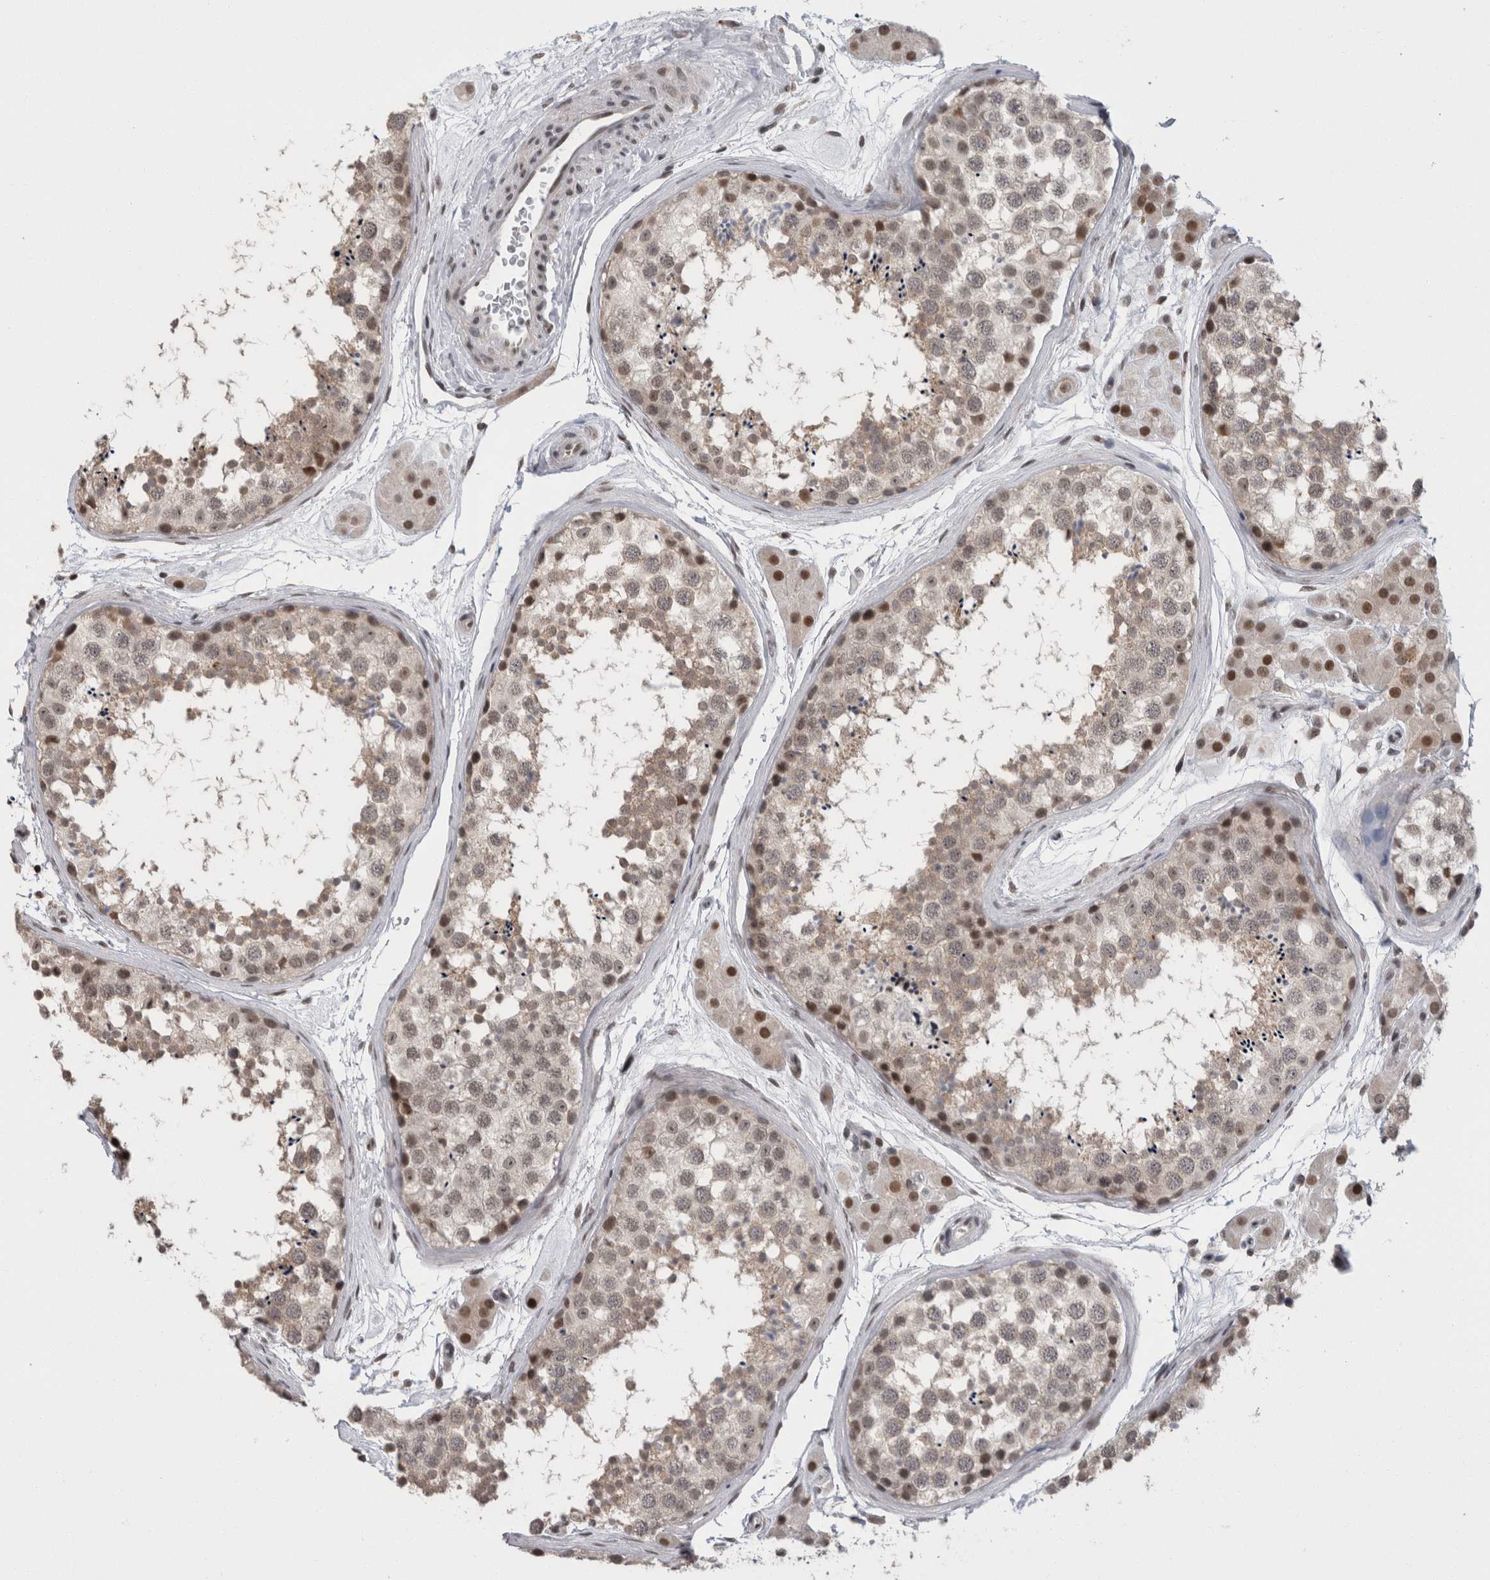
{"staining": {"intensity": "moderate", "quantity": "<25%", "location": "nuclear"}, "tissue": "testis", "cell_type": "Cells in seminiferous ducts", "image_type": "normal", "snomed": [{"axis": "morphology", "description": "Normal tissue, NOS"}, {"axis": "topography", "description": "Testis"}], "caption": "Protein expression analysis of benign human testis reveals moderate nuclear positivity in approximately <25% of cells in seminiferous ducts. Nuclei are stained in blue.", "gene": "ZBTB11", "patient": {"sex": "male", "age": 56}}